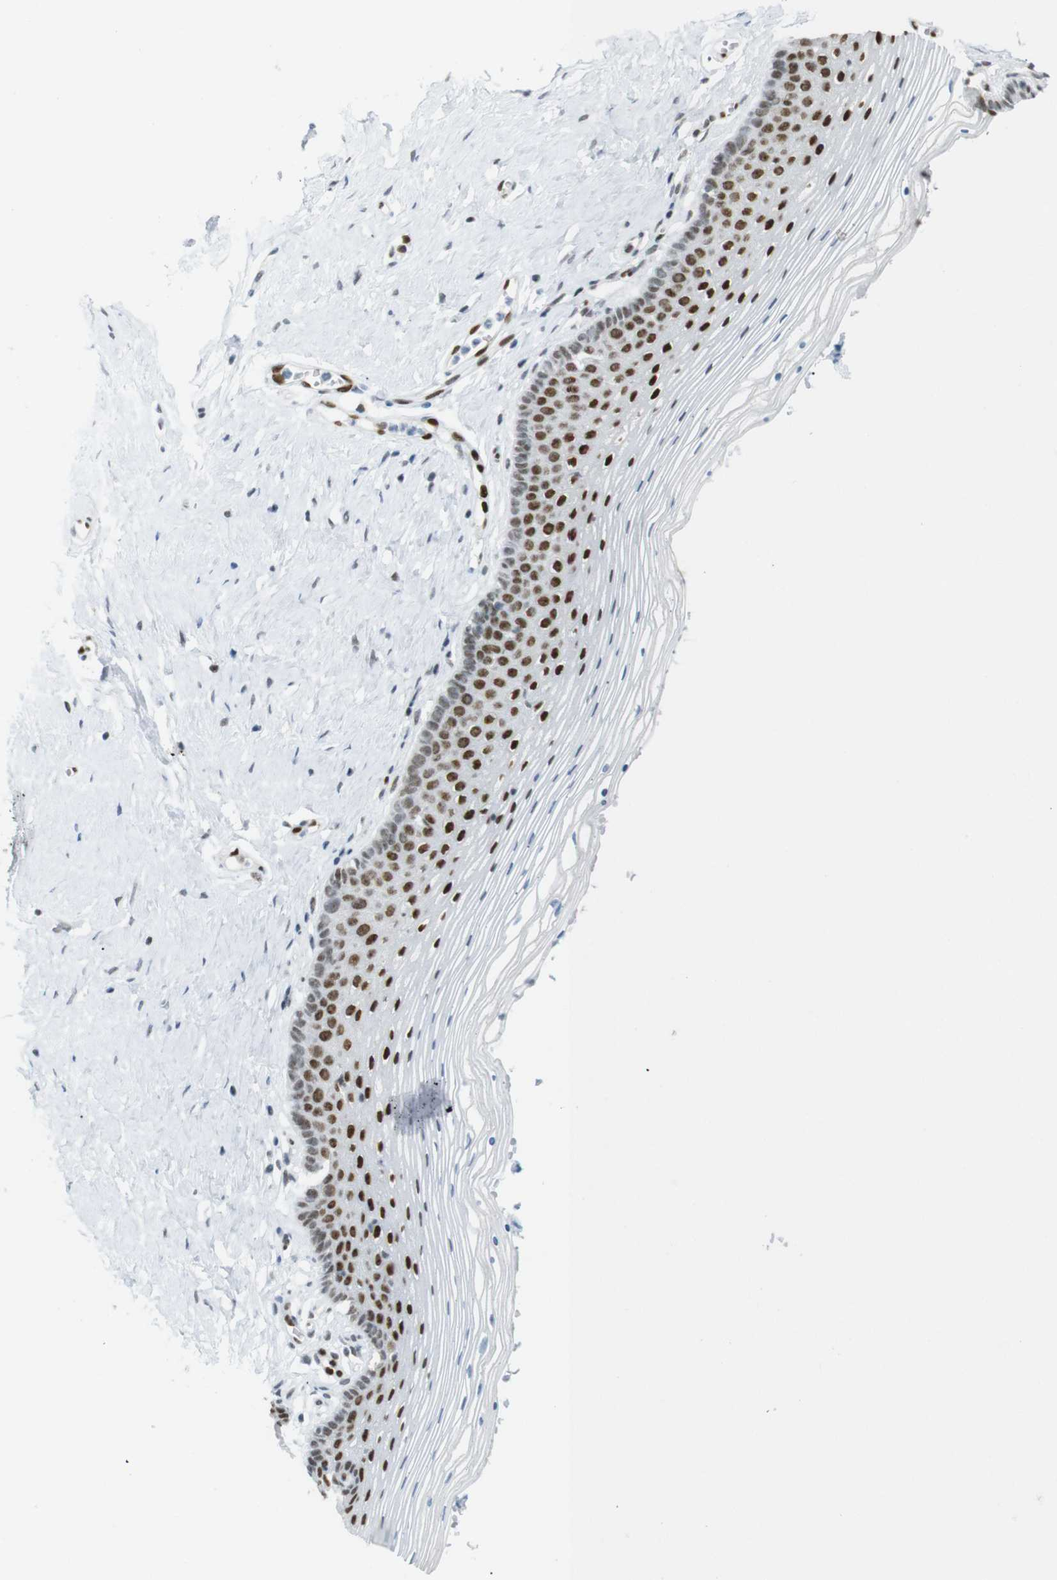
{"staining": {"intensity": "strong", "quantity": ">75%", "location": "nuclear"}, "tissue": "vagina", "cell_type": "Squamous epithelial cells", "image_type": "normal", "snomed": [{"axis": "morphology", "description": "Normal tissue, NOS"}, {"axis": "topography", "description": "Vagina"}], "caption": "About >75% of squamous epithelial cells in benign human vagina display strong nuclear protein positivity as visualized by brown immunohistochemical staining.", "gene": "RIOX2", "patient": {"sex": "female", "age": 32}}